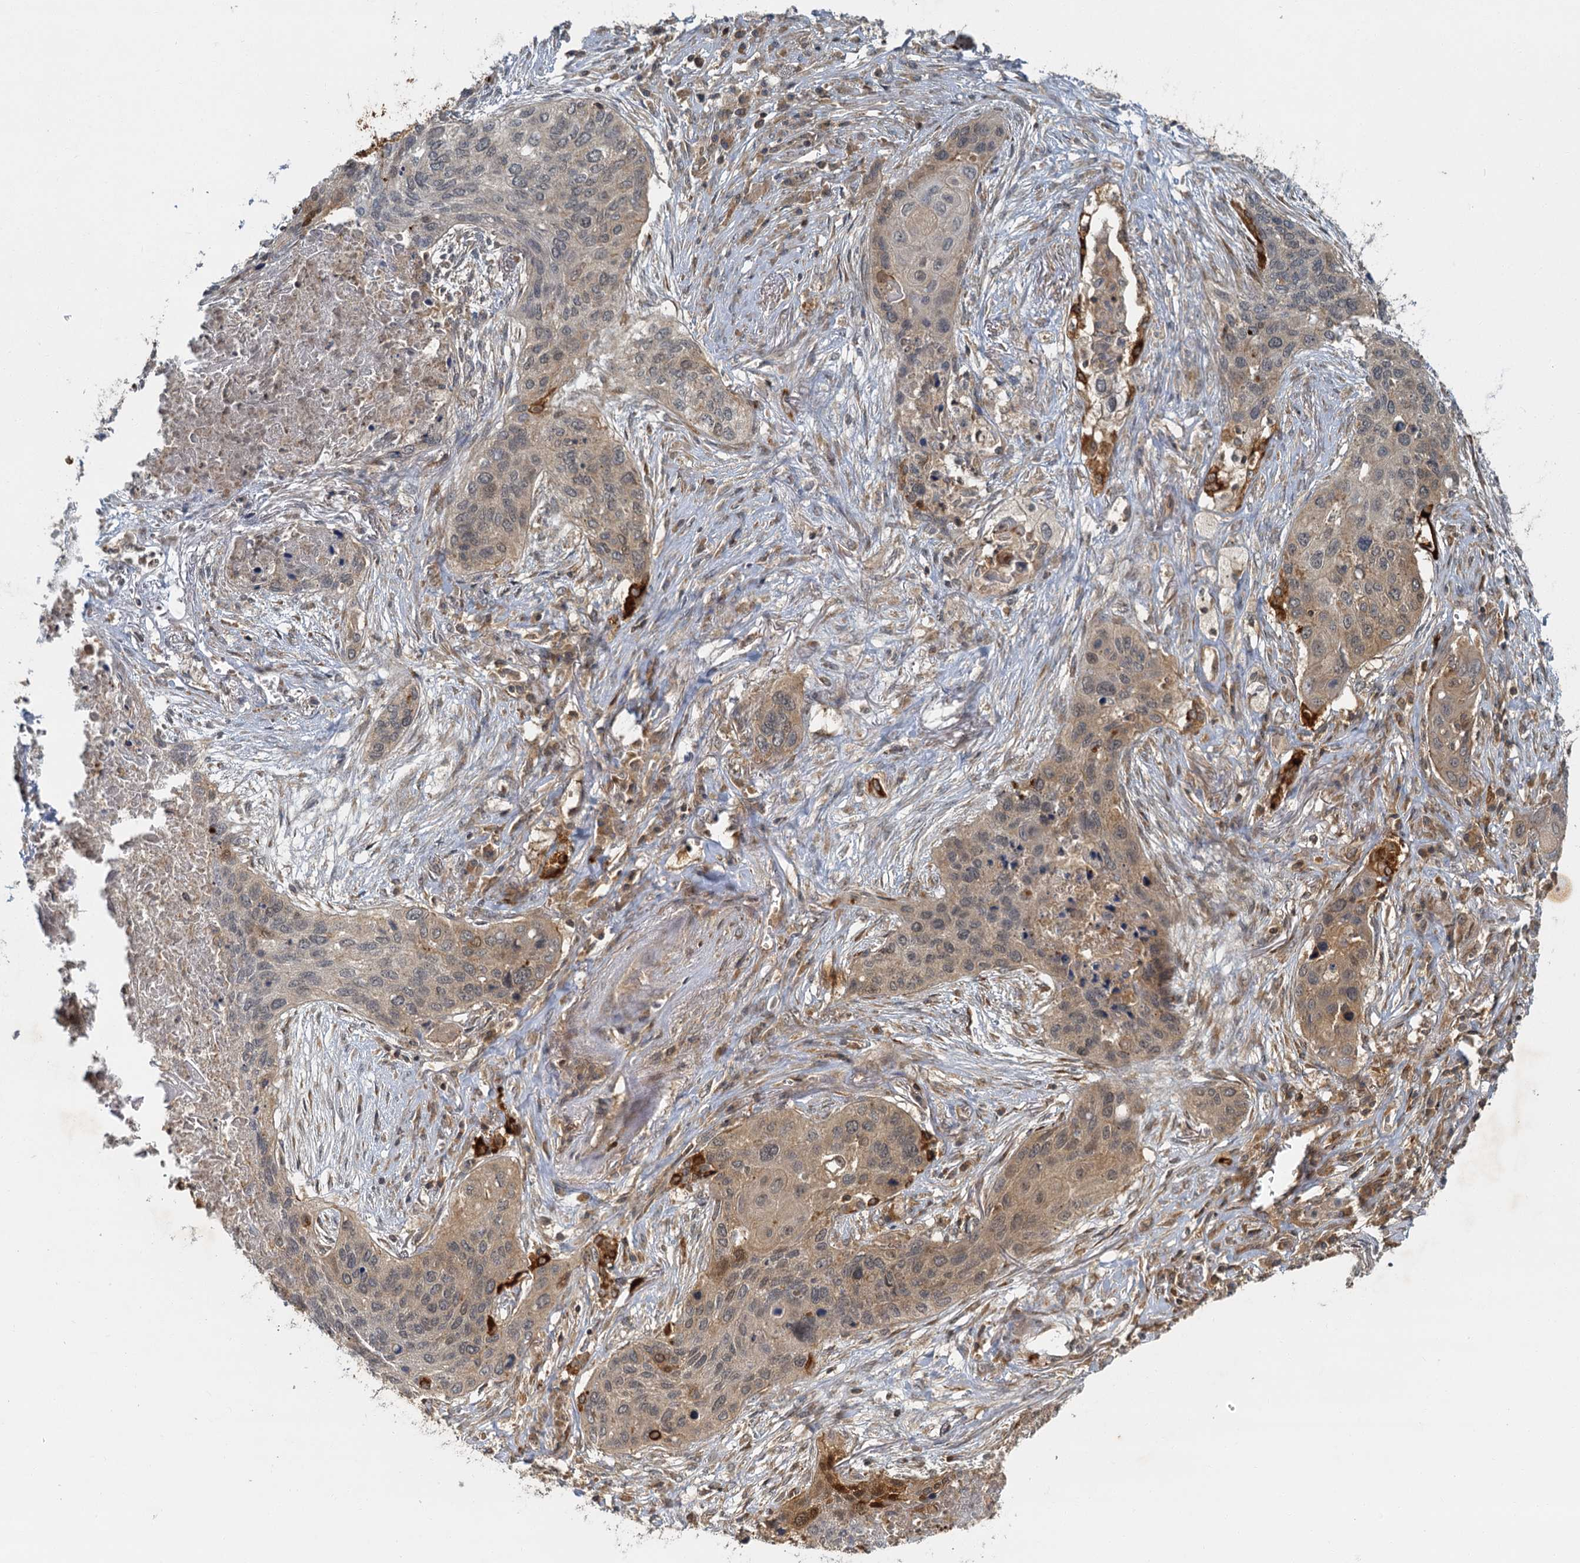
{"staining": {"intensity": "moderate", "quantity": "25%-75%", "location": "cytoplasmic/membranous"}, "tissue": "lung cancer", "cell_type": "Tumor cells", "image_type": "cancer", "snomed": [{"axis": "morphology", "description": "Squamous cell carcinoma, NOS"}, {"axis": "topography", "description": "Lung"}], "caption": "Immunohistochemical staining of lung cancer (squamous cell carcinoma) exhibits medium levels of moderate cytoplasmic/membranous protein expression in approximately 25%-75% of tumor cells.", "gene": "ZNF549", "patient": {"sex": "female", "age": 63}}